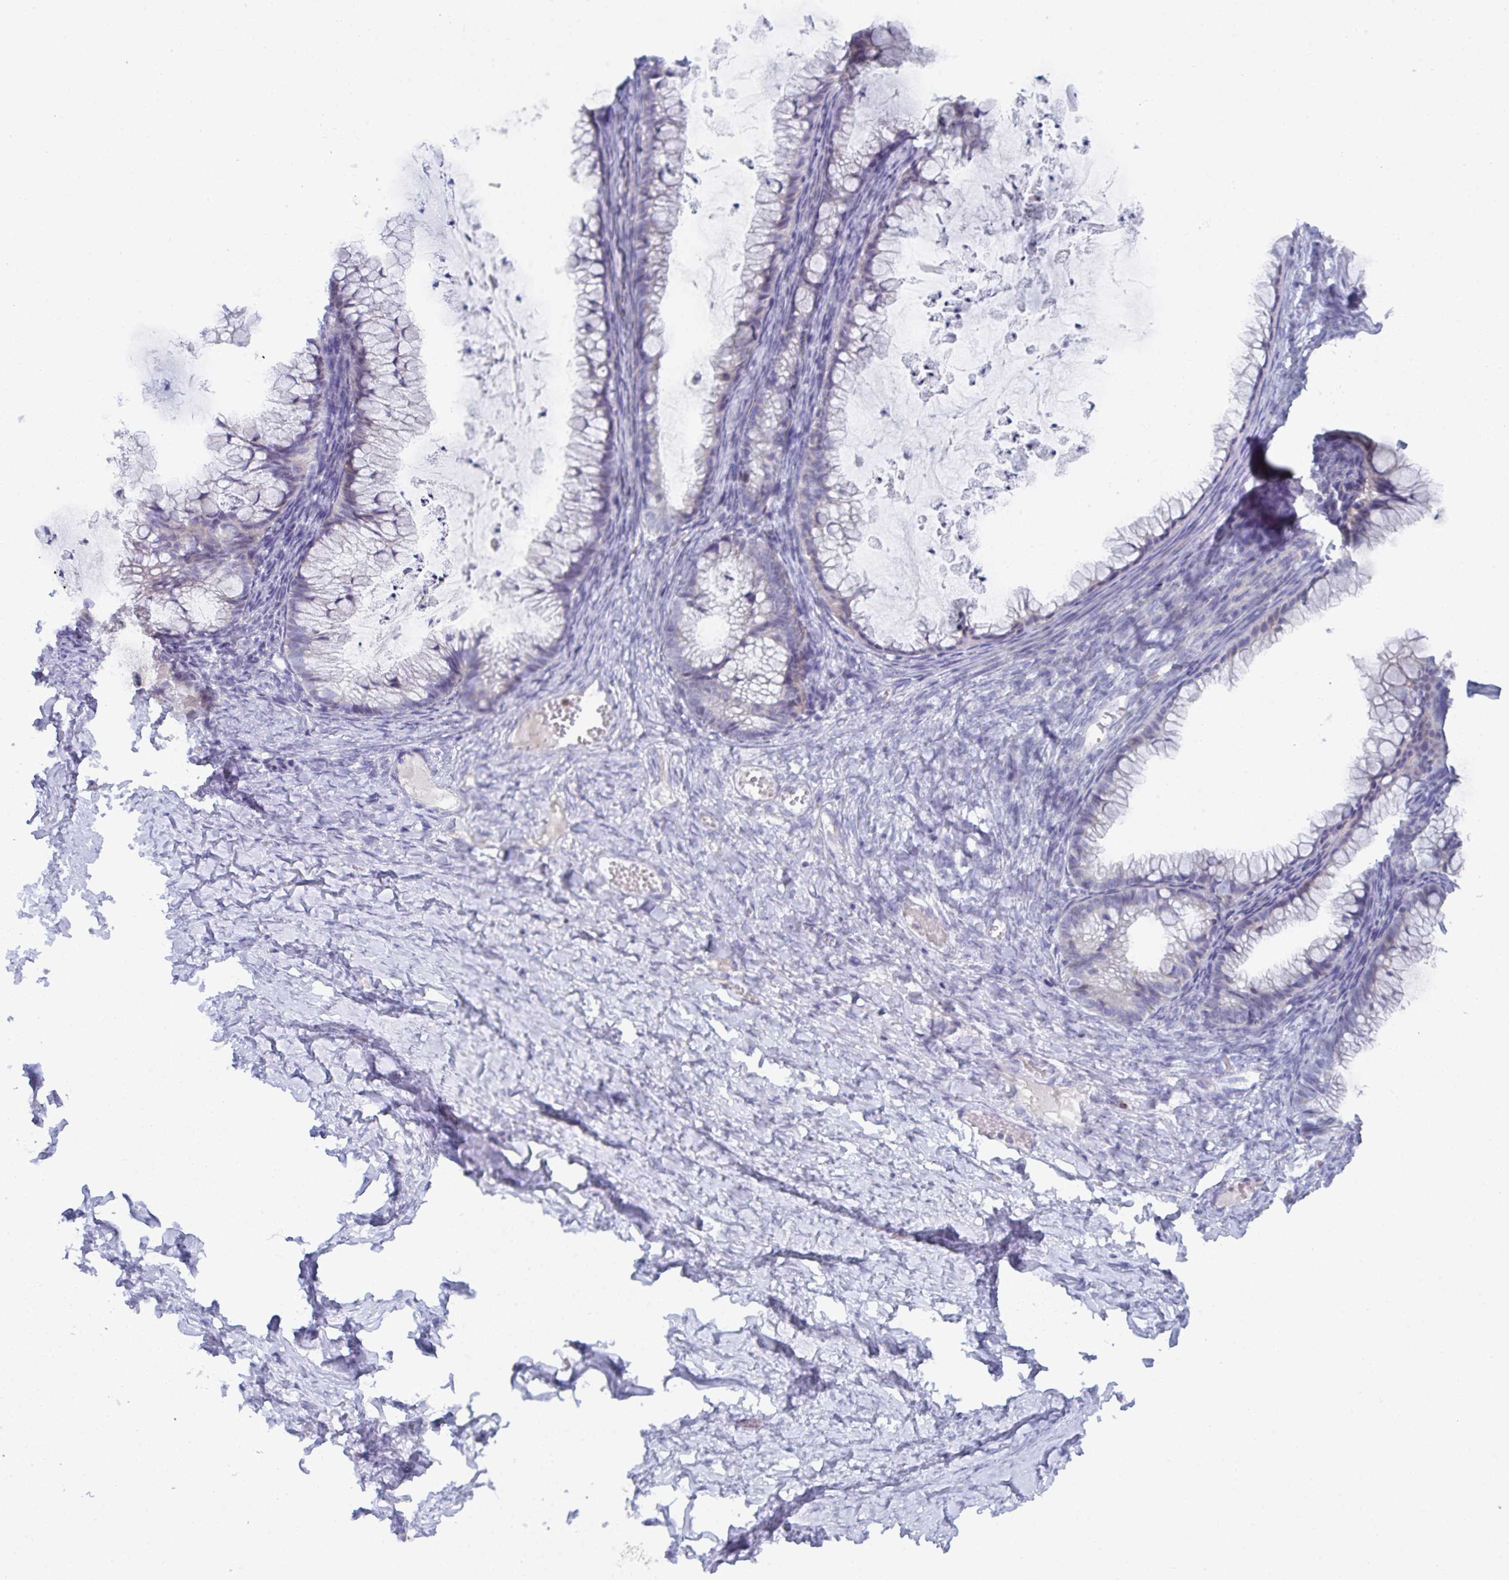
{"staining": {"intensity": "negative", "quantity": "none", "location": "none"}, "tissue": "ovarian cancer", "cell_type": "Tumor cells", "image_type": "cancer", "snomed": [{"axis": "morphology", "description": "Cystadenocarcinoma, mucinous, NOS"}, {"axis": "topography", "description": "Ovary"}], "caption": "Tumor cells are negative for protein expression in human ovarian cancer (mucinous cystadenocarcinoma).", "gene": "KCNK5", "patient": {"sex": "female", "age": 35}}